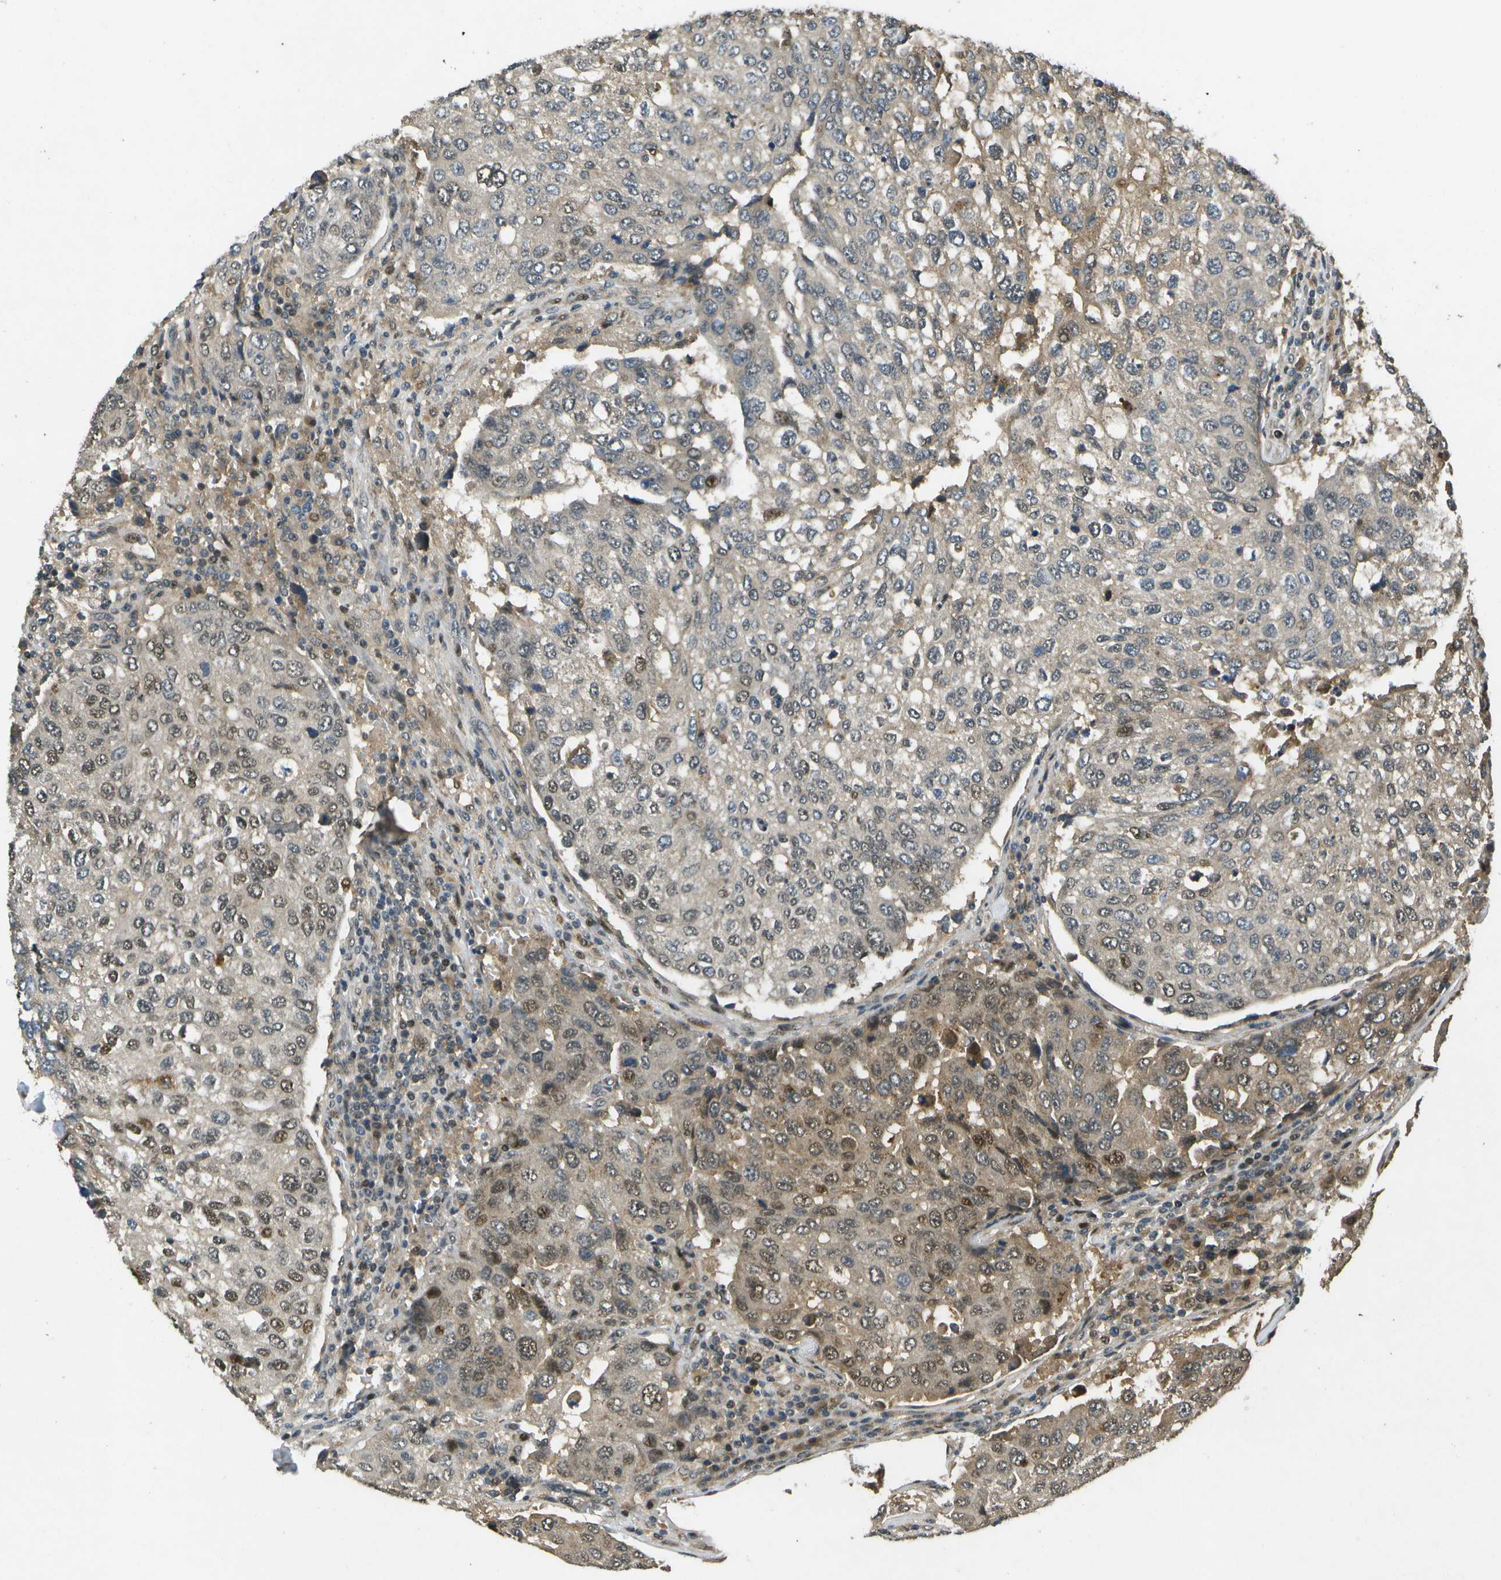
{"staining": {"intensity": "moderate", "quantity": "25%-75%", "location": "cytoplasmic/membranous,nuclear"}, "tissue": "urothelial cancer", "cell_type": "Tumor cells", "image_type": "cancer", "snomed": [{"axis": "morphology", "description": "Urothelial carcinoma, High grade"}, {"axis": "topography", "description": "Lymph node"}, {"axis": "topography", "description": "Urinary bladder"}], "caption": "Approximately 25%-75% of tumor cells in high-grade urothelial carcinoma exhibit moderate cytoplasmic/membranous and nuclear protein positivity as visualized by brown immunohistochemical staining.", "gene": "GANC", "patient": {"sex": "male", "age": 51}}